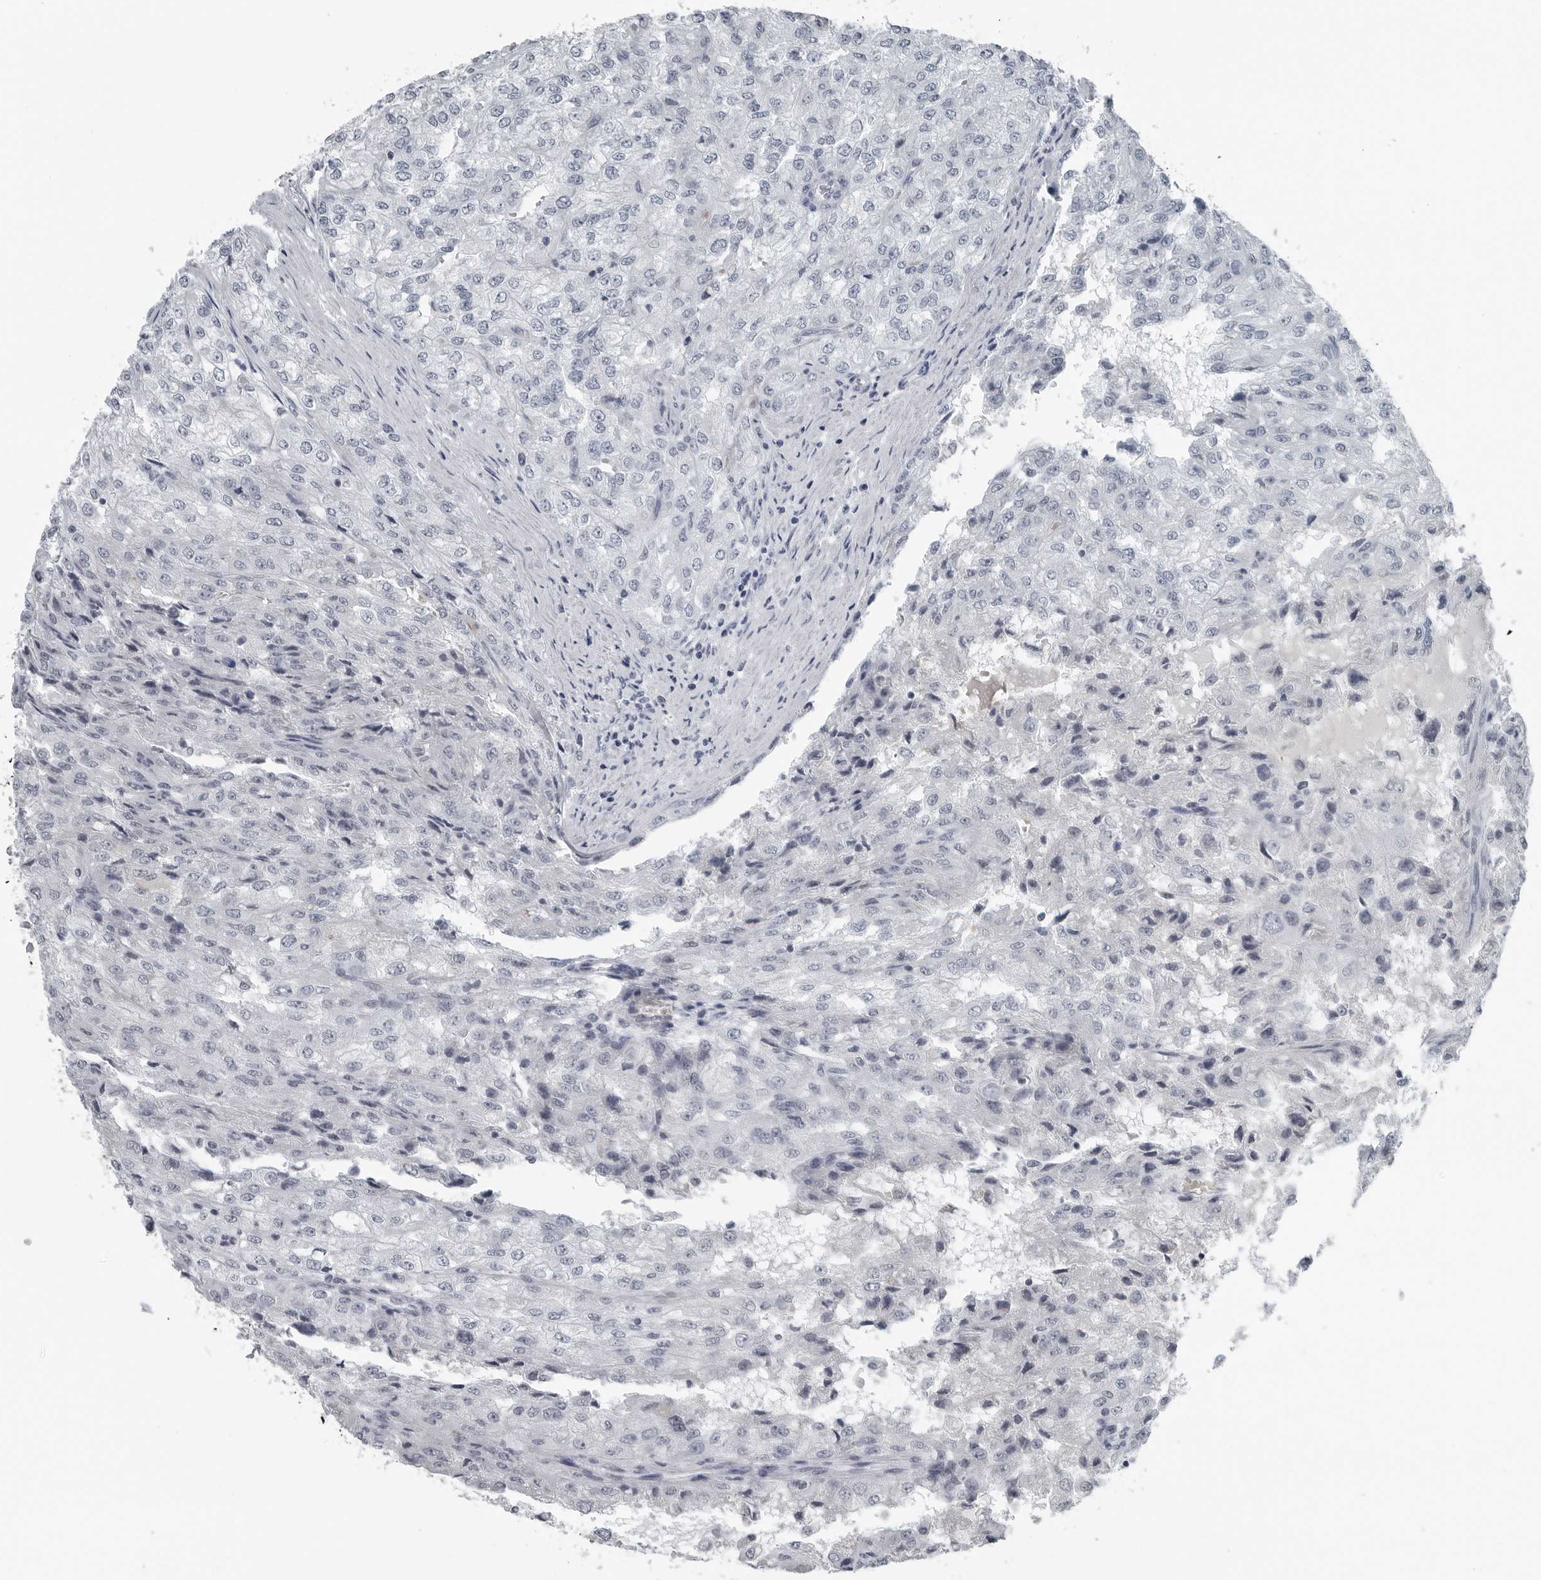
{"staining": {"intensity": "negative", "quantity": "none", "location": "none"}, "tissue": "renal cancer", "cell_type": "Tumor cells", "image_type": "cancer", "snomed": [{"axis": "morphology", "description": "Adenocarcinoma, NOS"}, {"axis": "topography", "description": "Kidney"}], "caption": "Renal cancer (adenocarcinoma) was stained to show a protein in brown. There is no significant staining in tumor cells. (DAB (3,3'-diaminobenzidine) immunohistochemistry, high magnification).", "gene": "SPINK1", "patient": {"sex": "female", "age": 54}}